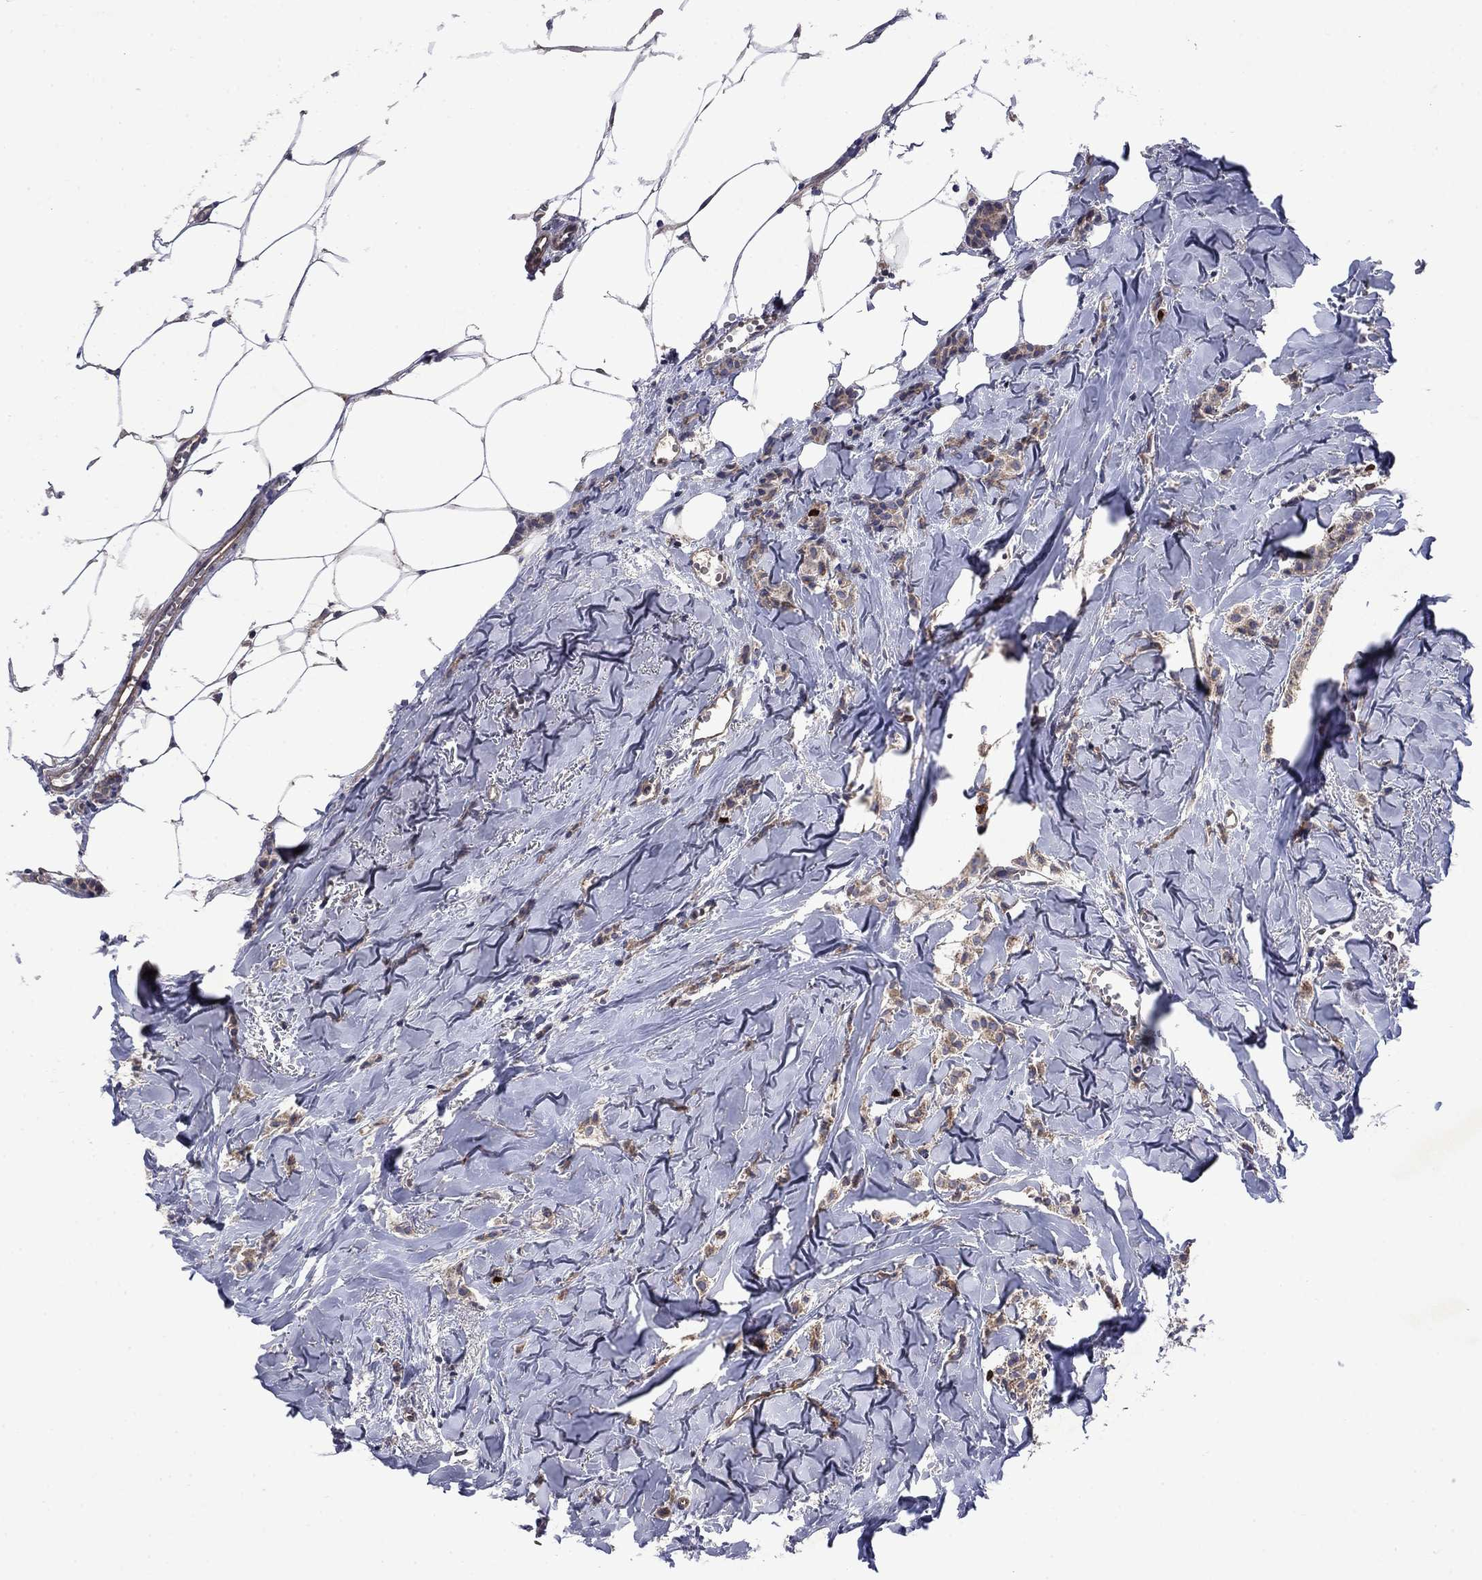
{"staining": {"intensity": "moderate", "quantity": ">75%", "location": "cytoplasmic/membranous"}, "tissue": "breast cancer", "cell_type": "Tumor cells", "image_type": "cancer", "snomed": [{"axis": "morphology", "description": "Duct carcinoma"}, {"axis": "topography", "description": "Breast"}], "caption": "IHC histopathology image of neoplastic tissue: breast intraductal carcinoma stained using immunohistochemistry shows medium levels of moderate protein expression localized specifically in the cytoplasmic/membranous of tumor cells, appearing as a cytoplasmic/membranous brown color.", "gene": "KIF22", "patient": {"sex": "female", "age": 85}}